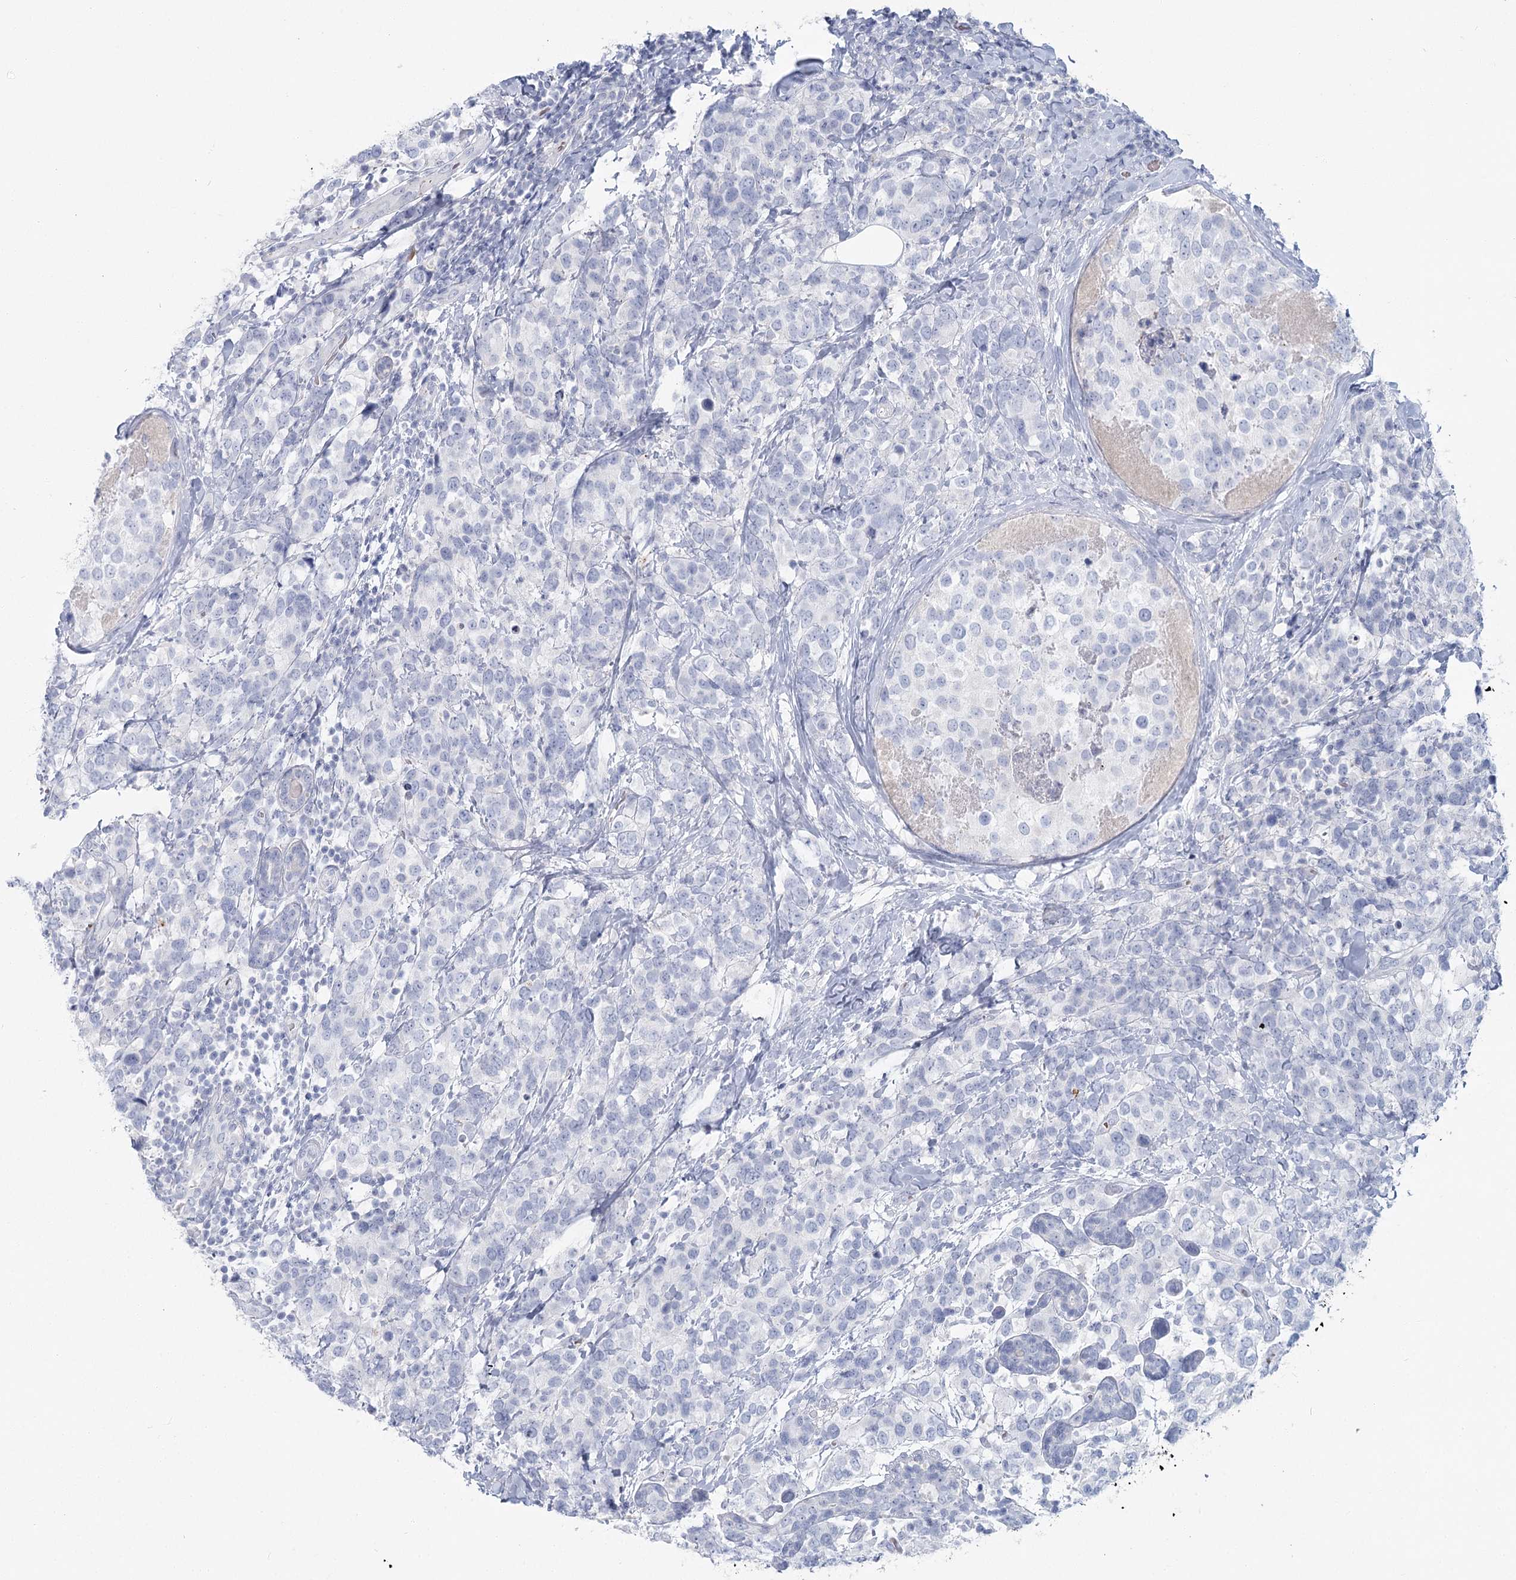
{"staining": {"intensity": "negative", "quantity": "none", "location": "none"}, "tissue": "breast cancer", "cell_type": "Tumor cells", "image_type": "cancer", "snomed": [{"axis": "morphology", "description": "Lobular carcinoma"}, {"axis": "topography", "description": "Breast"}], "caption": "The photomicrograph exhibits no staining of tumor cells in breast lobular carcinoma.", "gene": "IFIT5", "patient": {"sex": "female", "age": 59}}